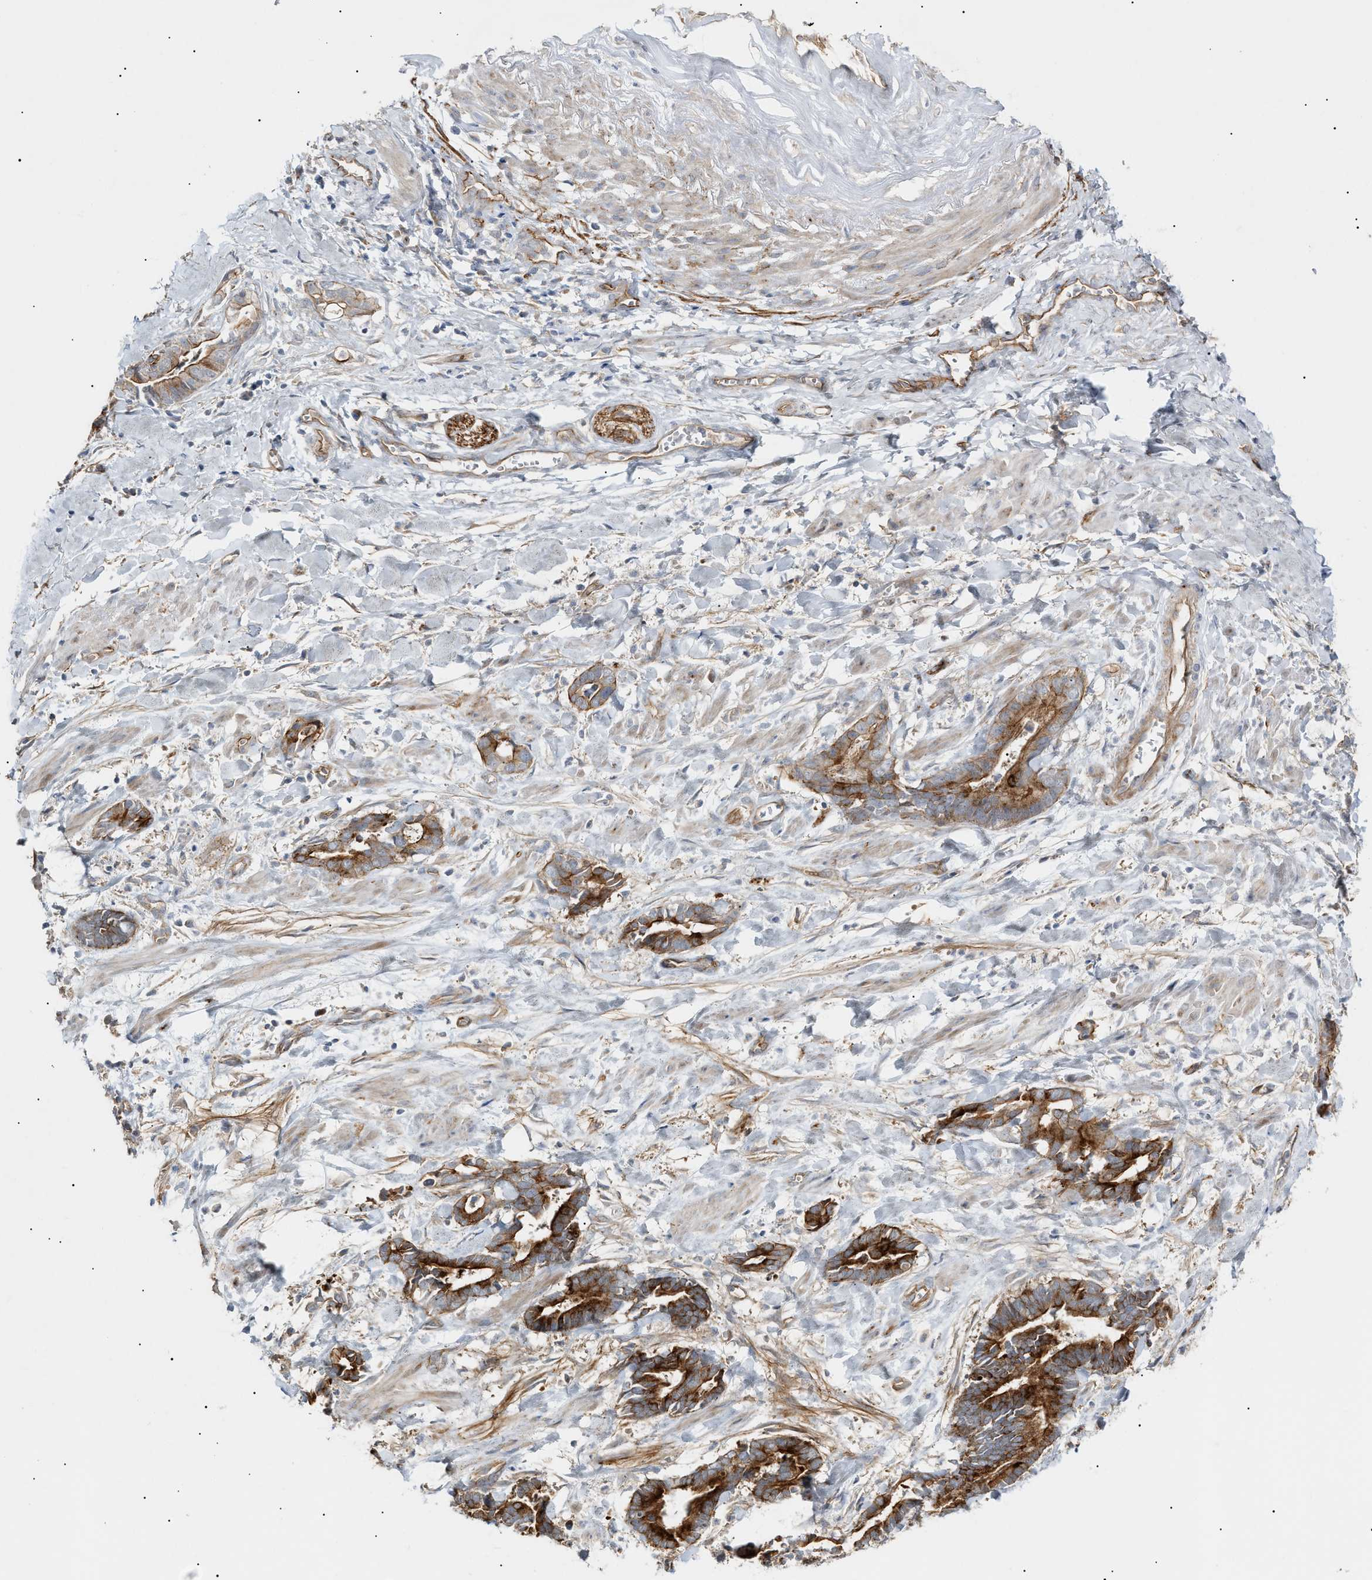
{"staining": {"intensity": "strong", "quantity": ">75%", "location": "cytoplasmic/membranous"}, "tissue": "cervical cancer", "cell_type": "Tumor cells", "image_type": "cancer", "snomed": [{"axis": "morphology", "description": "Adenocarcinoma, NOS"}, {"axis": "topography", "description": "Cervix"}], "caption": "Immunohistochemistry micrograph of human cervical adenocarcinoma stained for a protein (brown), which displays high levels of strong cytoplasmic/membranous staining in about >75% of tumor cells.", "gene": "ZFHX2", "patient": {"sex": "female", "age": 44}}